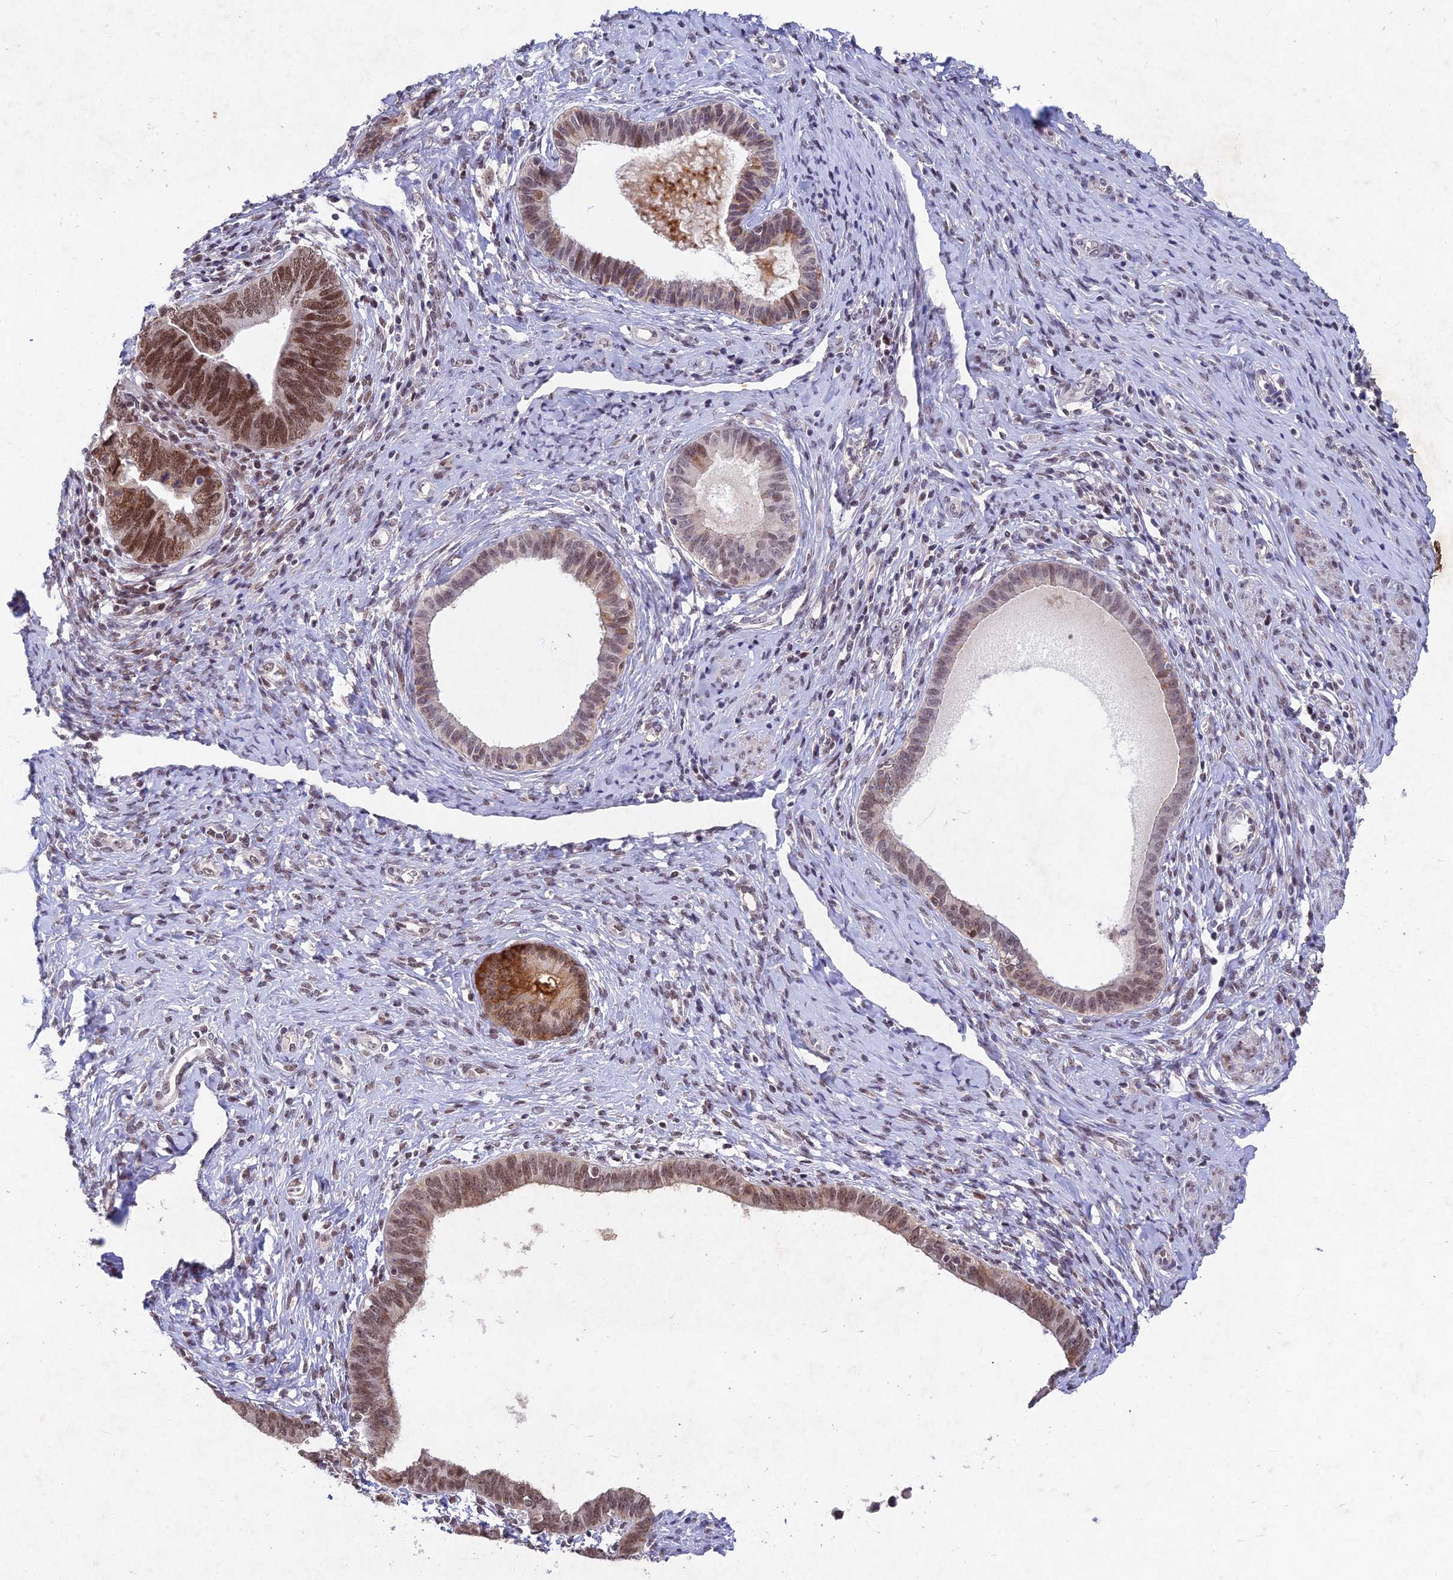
{"staining": {"intensity": "strong", "quantity": ">75%", "location": "cytoplasmic/membranous,nuclear"}, "tissue": "endometrial cancer", "cell_type": "Tumor cells", "image_type": "cancer", "snomed": [{"axis": "morphology", "description": "Adenocarcinoma, NOS"}, {"axis": "topography", "description": "Endometrium"}], "caption": "Immunohistochemical staining of endometrial cancer demonstrates high levels of strong cytoplasmic/membranous and nuclear staining in about >75% of tumor cells.", "gene": "RAVER1", "patient": {"sex": "female", "age": 79}}